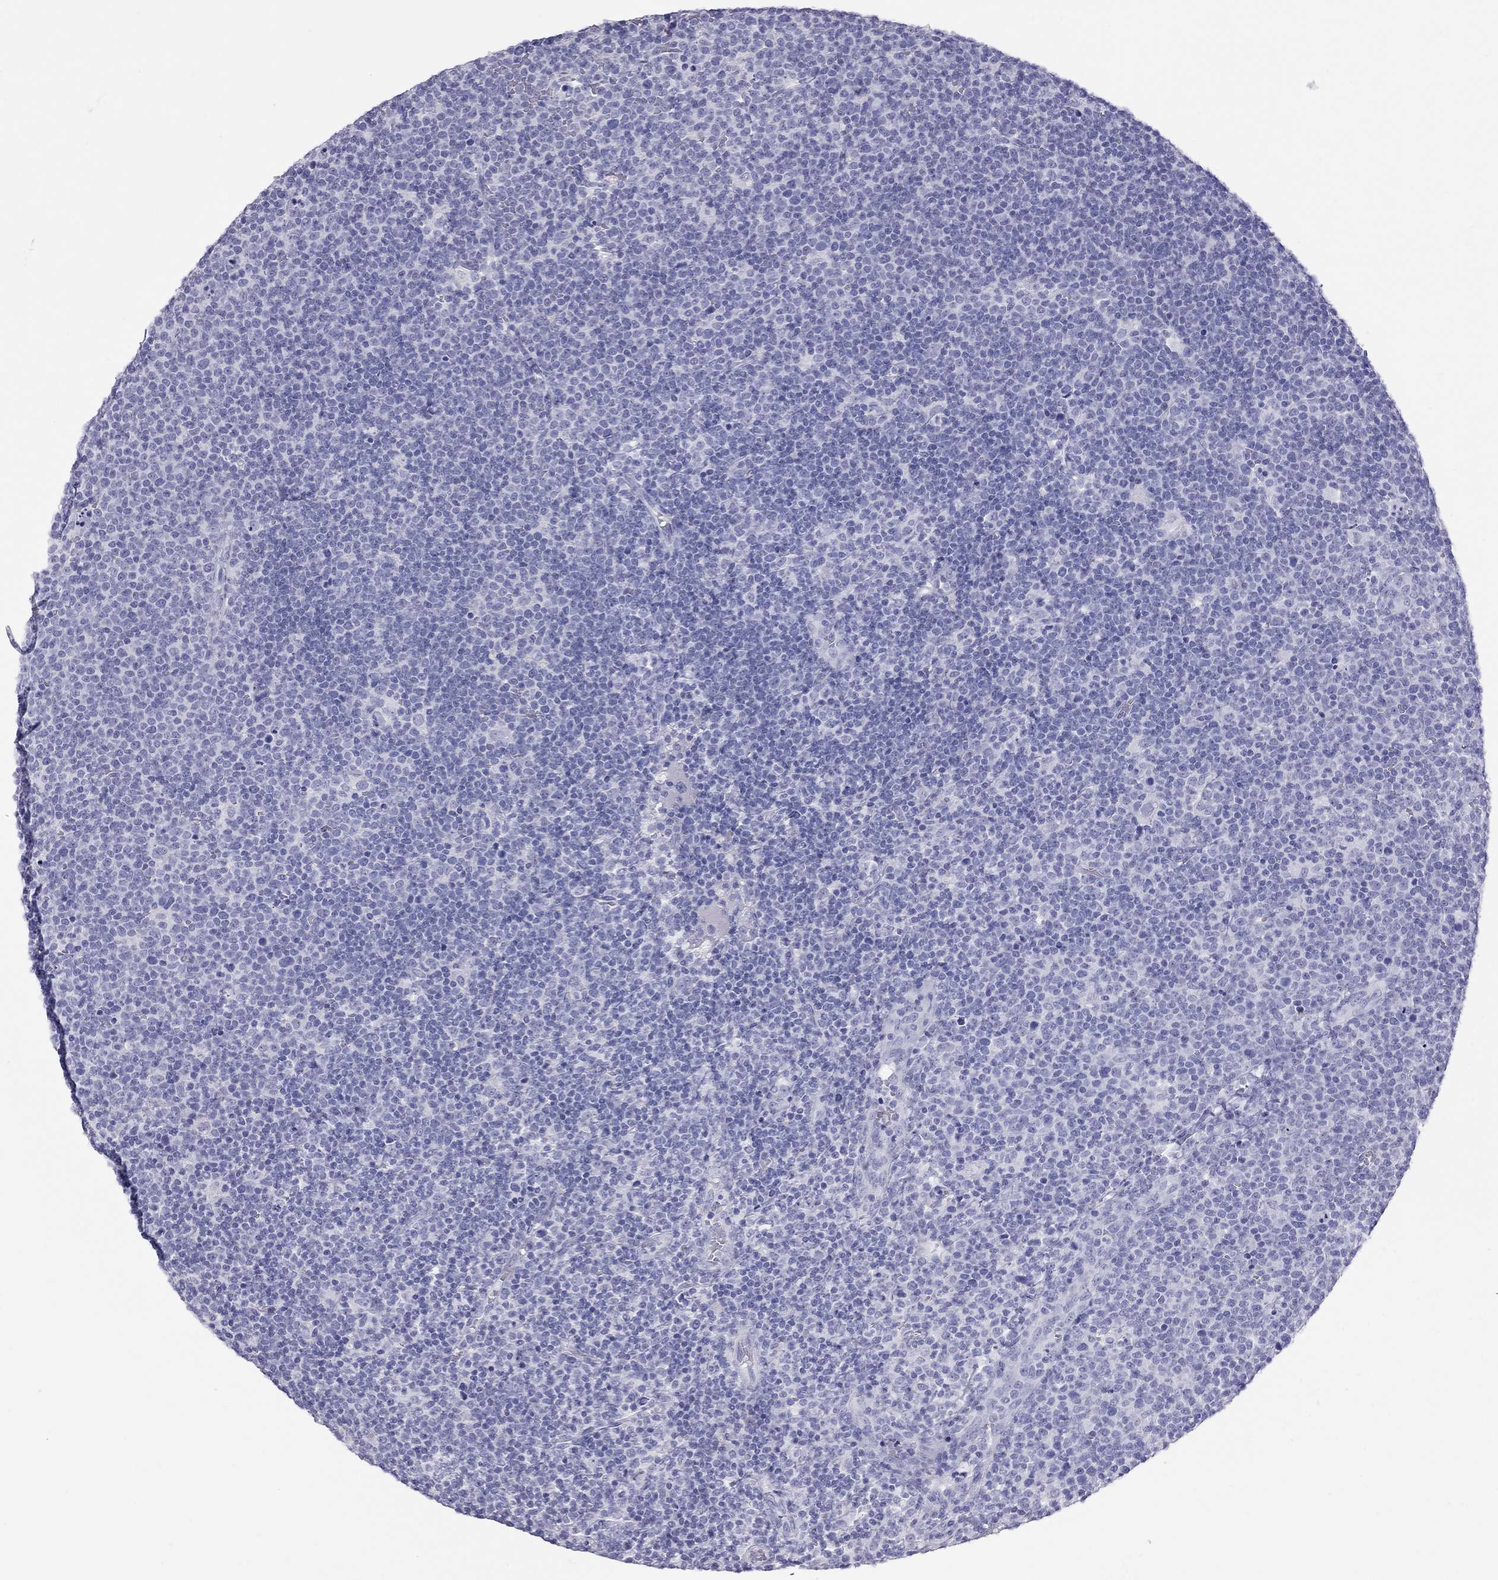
{"staining": {"intensity": "negative", "quantity": "none", "location": "none"}, "tissue": "lymphoma", "cell_type": "Tumor cells", "image_type": "cancer", "snomed": [{"axis": "morphology", "description": "Malignant lymphoma, non-Hodgkin's type, High grade"}, {"axis": "topography", "description": "Lymph node"}], "caption": "There is no significant positivity in tumor cells of lymphoma.", "gene": "STAG3", "patient": {"sex": "male", "age": 61}}